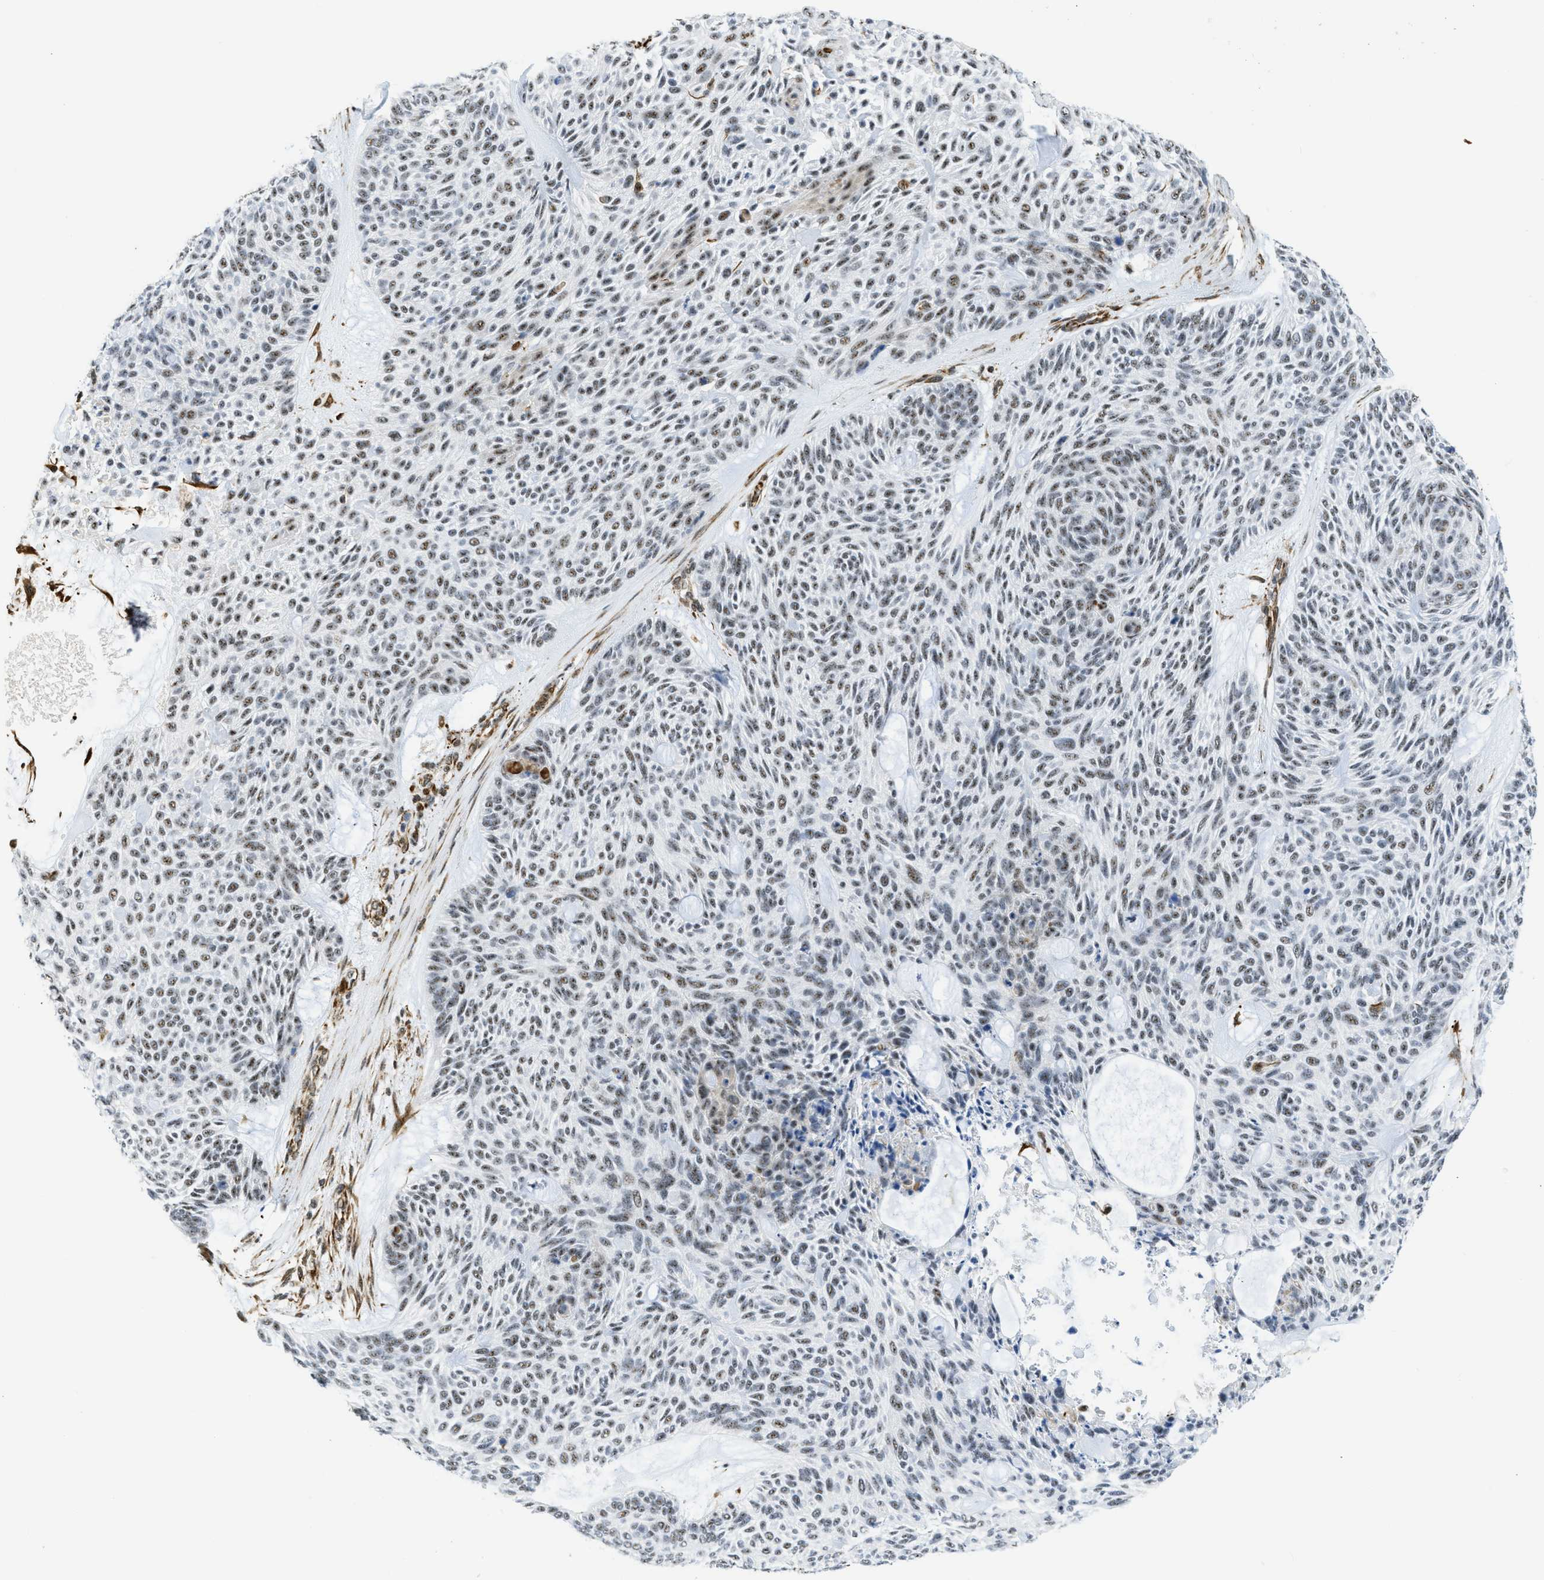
{"staining": {"intensity": "weak", "quantity": ">75%", "location": "nuclear"}, "tissue": "skin cancer", "cell_type": "Tumor cells", "image_type": "cancer", "snomed": [{"axis": "morphology", "description": "Basal cell carcinoma"}, {"axis": "topography", "description": "Skin"}], "caption": "There is low levels of weak nuclear expression in tumor cells of skin cancer (basal cell carcinoma), as demonstrated by immunohistochemical staining (brown color).", "gene": "LRRC8B", "patient": {"sex": "male", "age": 55}}